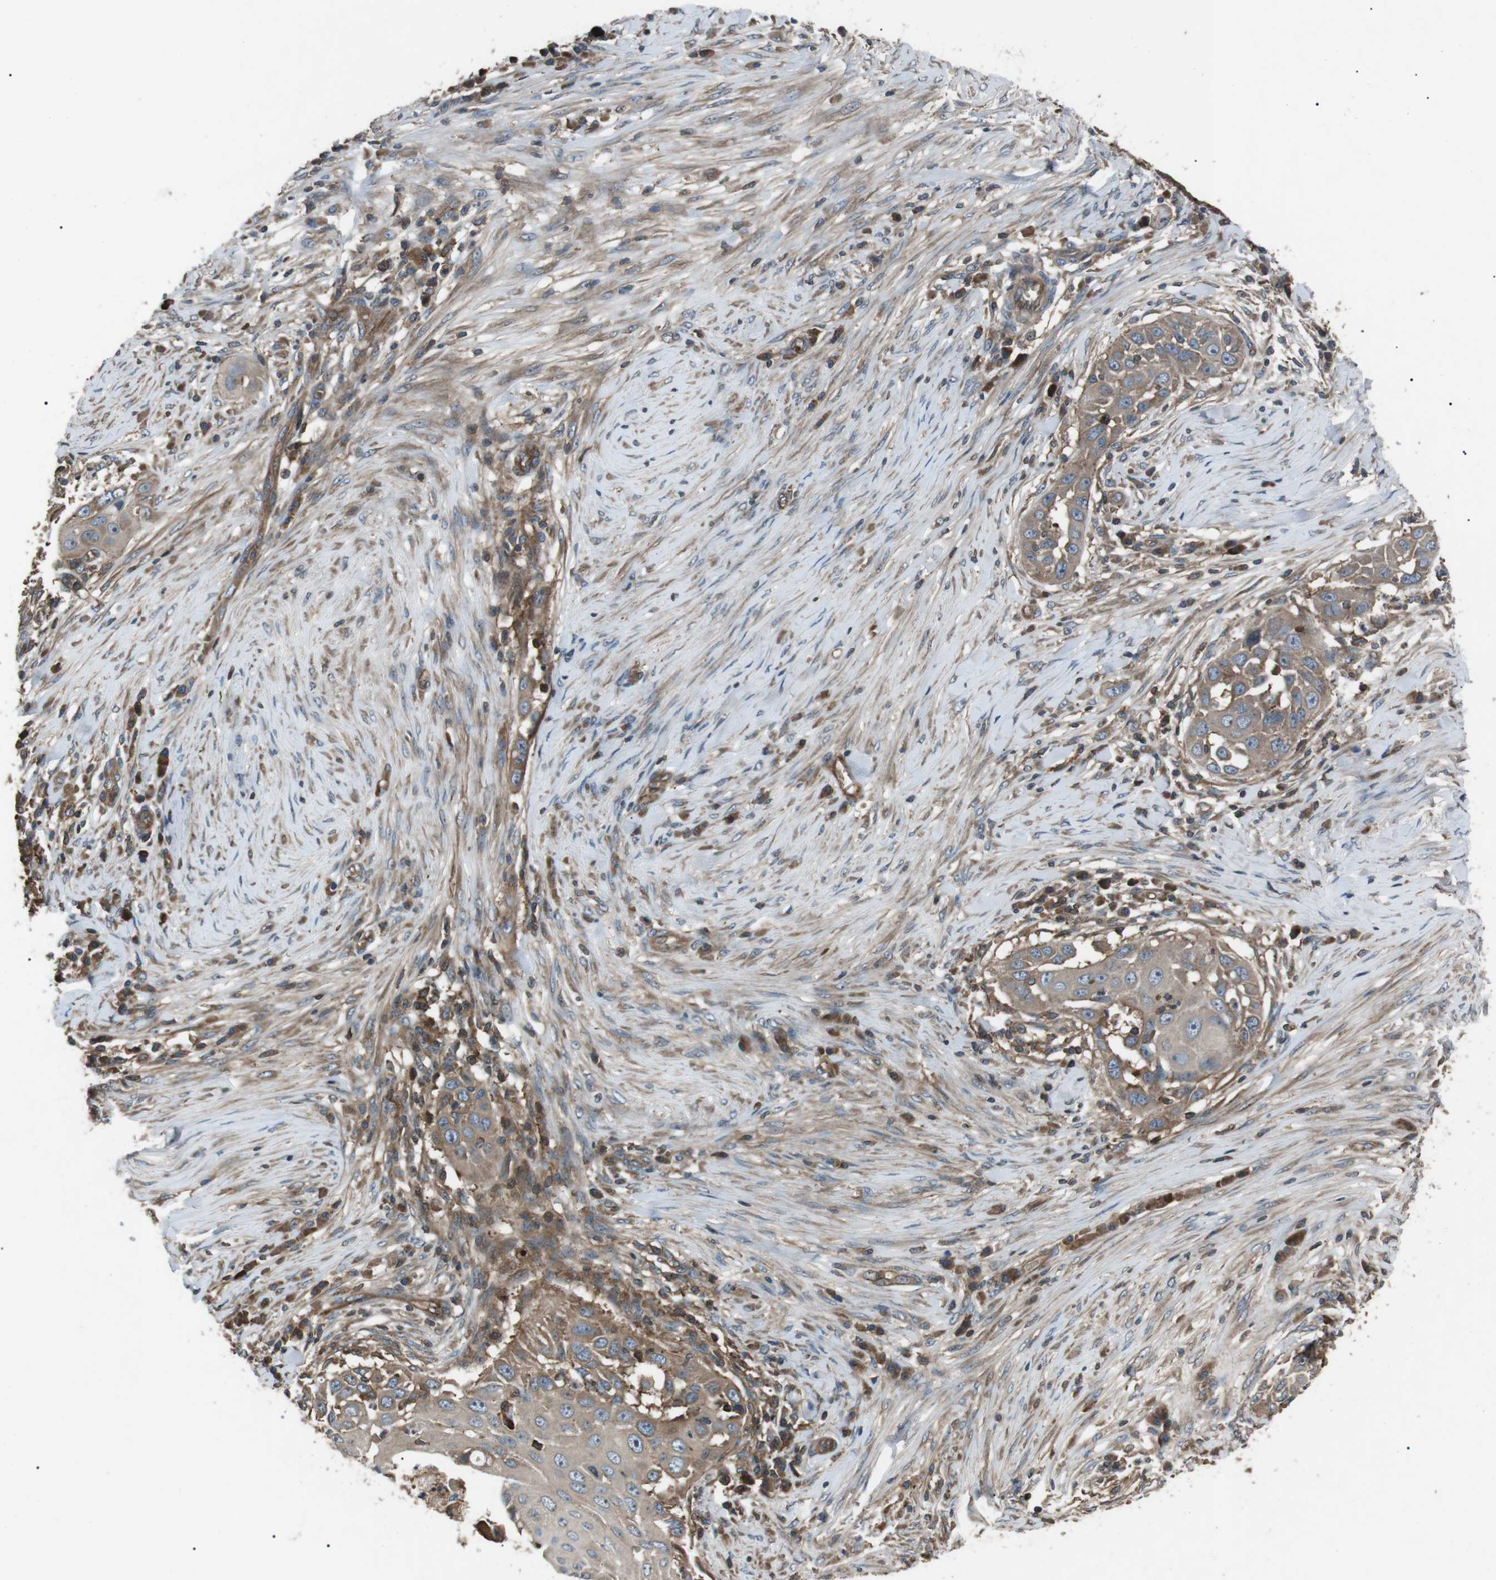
{"staining": {"intensity": "weak", "quantity": "<25%", "location": "cytoplasmic/membranous"}, "tissue": "skin cancer", "cell_type": "Tumor cells", "image_type": "cancer", "snomed": [{"axis": "morphology", "description": "Squamous cell carcinoma, NOS"}, {"axis": "topography", "description": "Skin"}], "caption": "An image of skin squamous cell carcinoma stained for a protein demonstrates no brown staining in tumor cells.", "gene": "GPR161", "patient": {"sex": "female", "age": 44}}